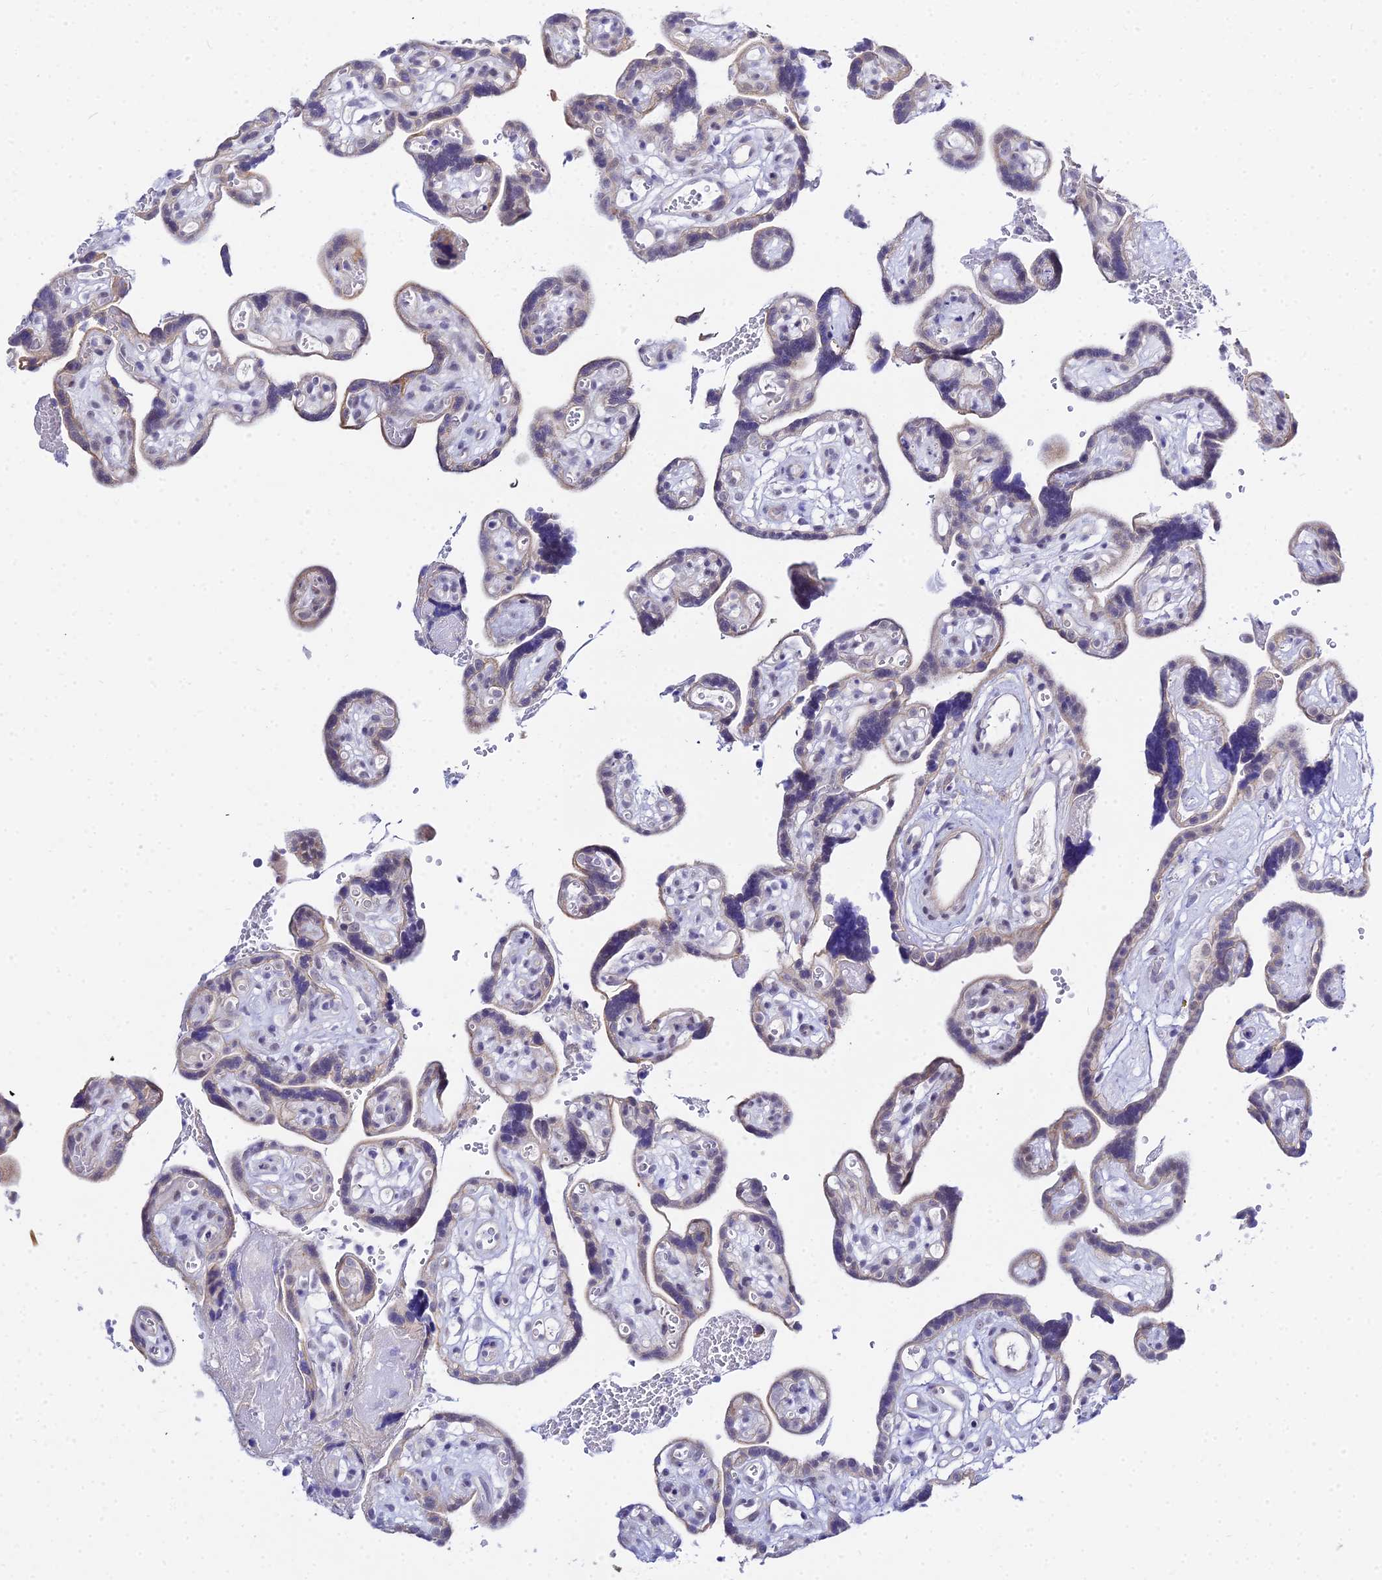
{"staining": {"intensity": "weak", "quantity": "25%-75%", "location": "nuclear"}, "tissue": "placenta", "cell_type": "Decidual cells", "image_type": "normal", "snomed": [{"axis": "morphology", "description": "Normal tissue, NOS"}, {"axis": "topography", "description": "Placenta"}], "caption": "Protein expression analysis of unremarkable human placenta reveals weak nuclear expression in about 25%-75% of decidual cells.", "gene": "ZNF628", "patient": {"sex": "female", "age": 30}}